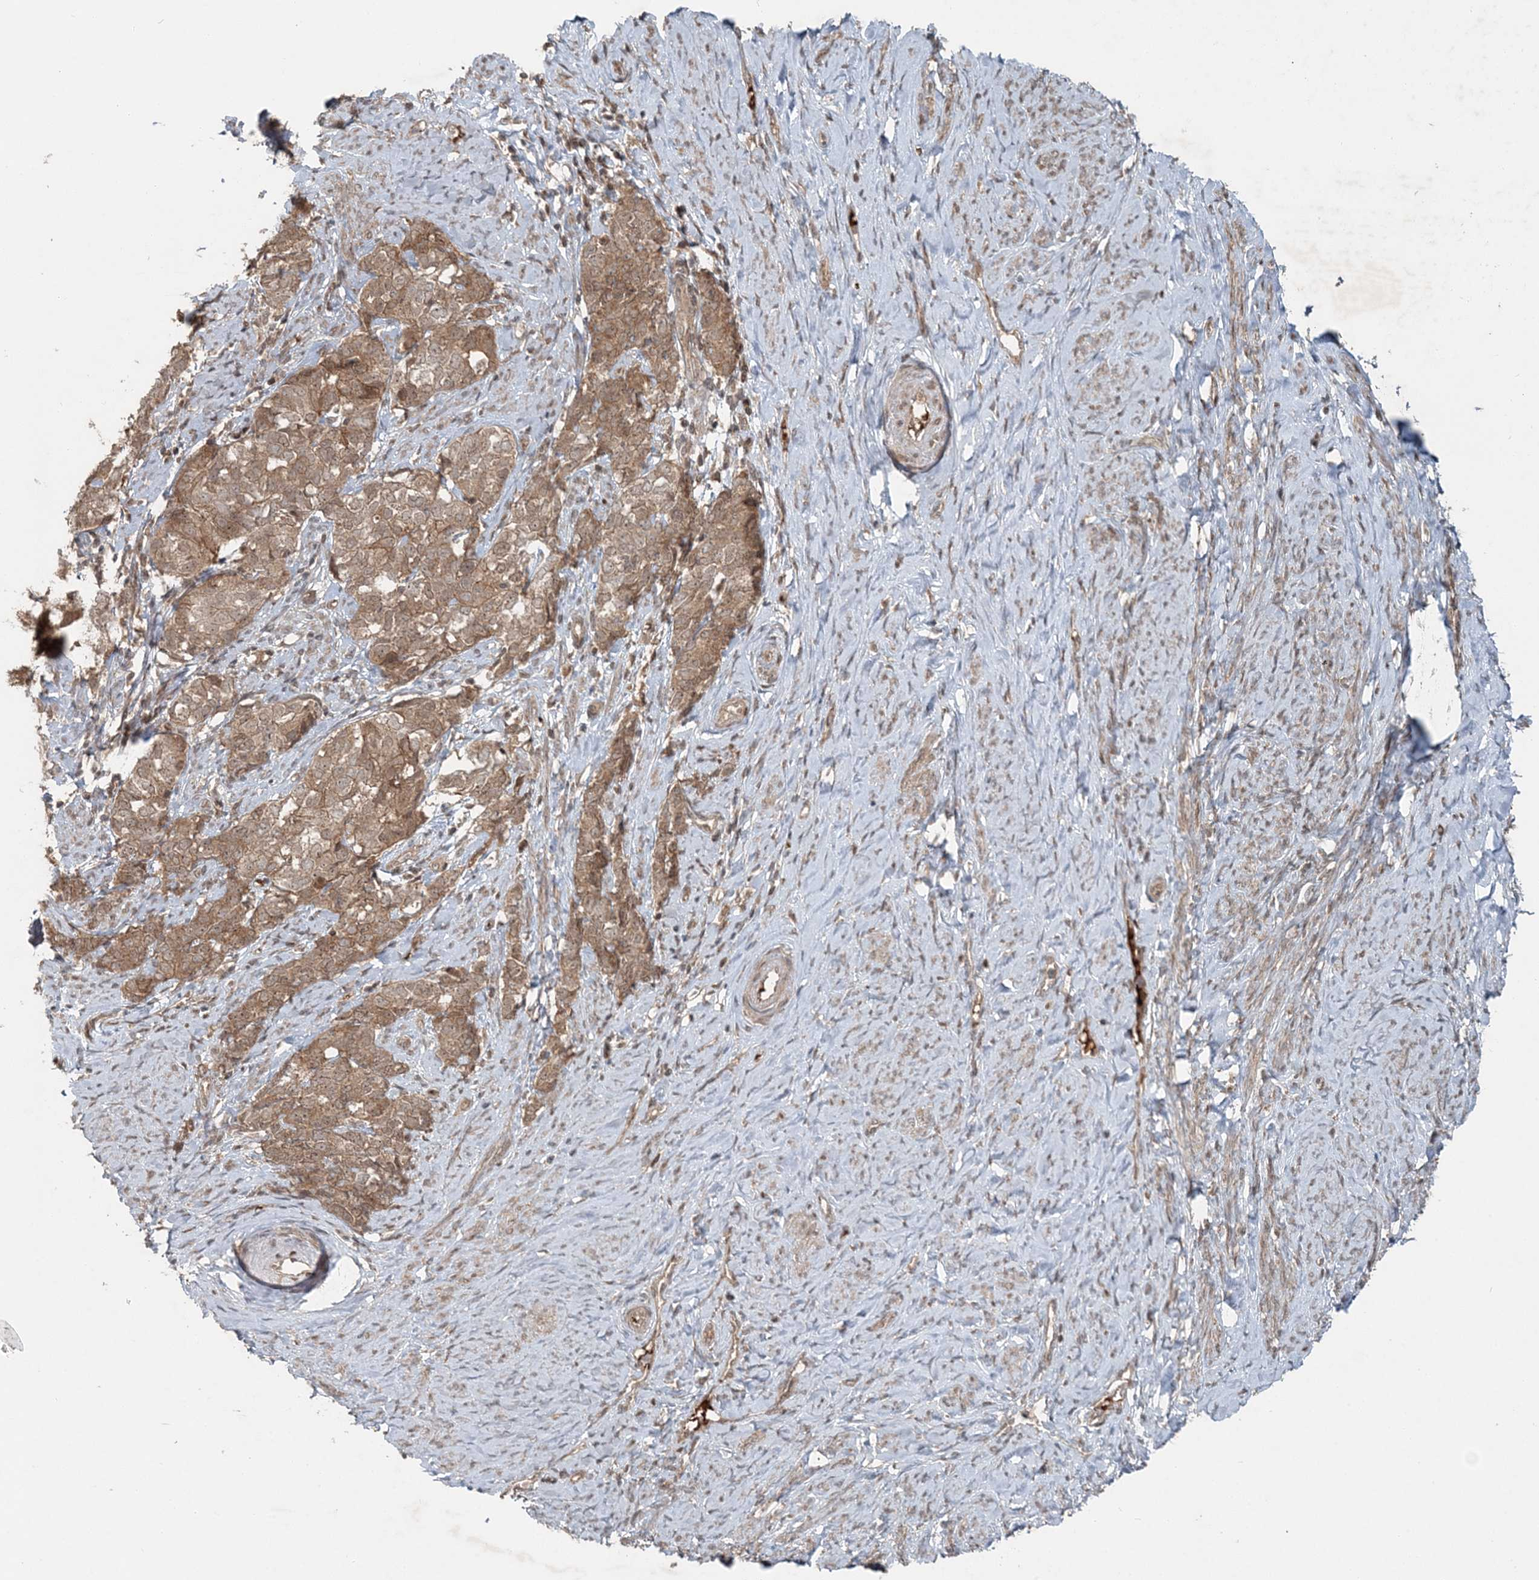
{"staining": {"intensity": "moderate", "quantity": ">75%", "location": "cytoplasmic/membranous"}, "tissue": "cervical cancer", "cell_type": "Tumor cells", "image_type": "cancer", "snomed": [{"axis": "morphology", "description": "Squamous cell carcinoma, NOS"}, {"axis": "topography", "description": "Cervix"}], "caption": "This is a micrograph of IHC staining of squamous cell carcinoma (cervical), which shows moderate expression in the cytoplasmic/membranous of tumor cells.", "gene": "FBXL17", "patient": {"sex": "female", "age": 63}}